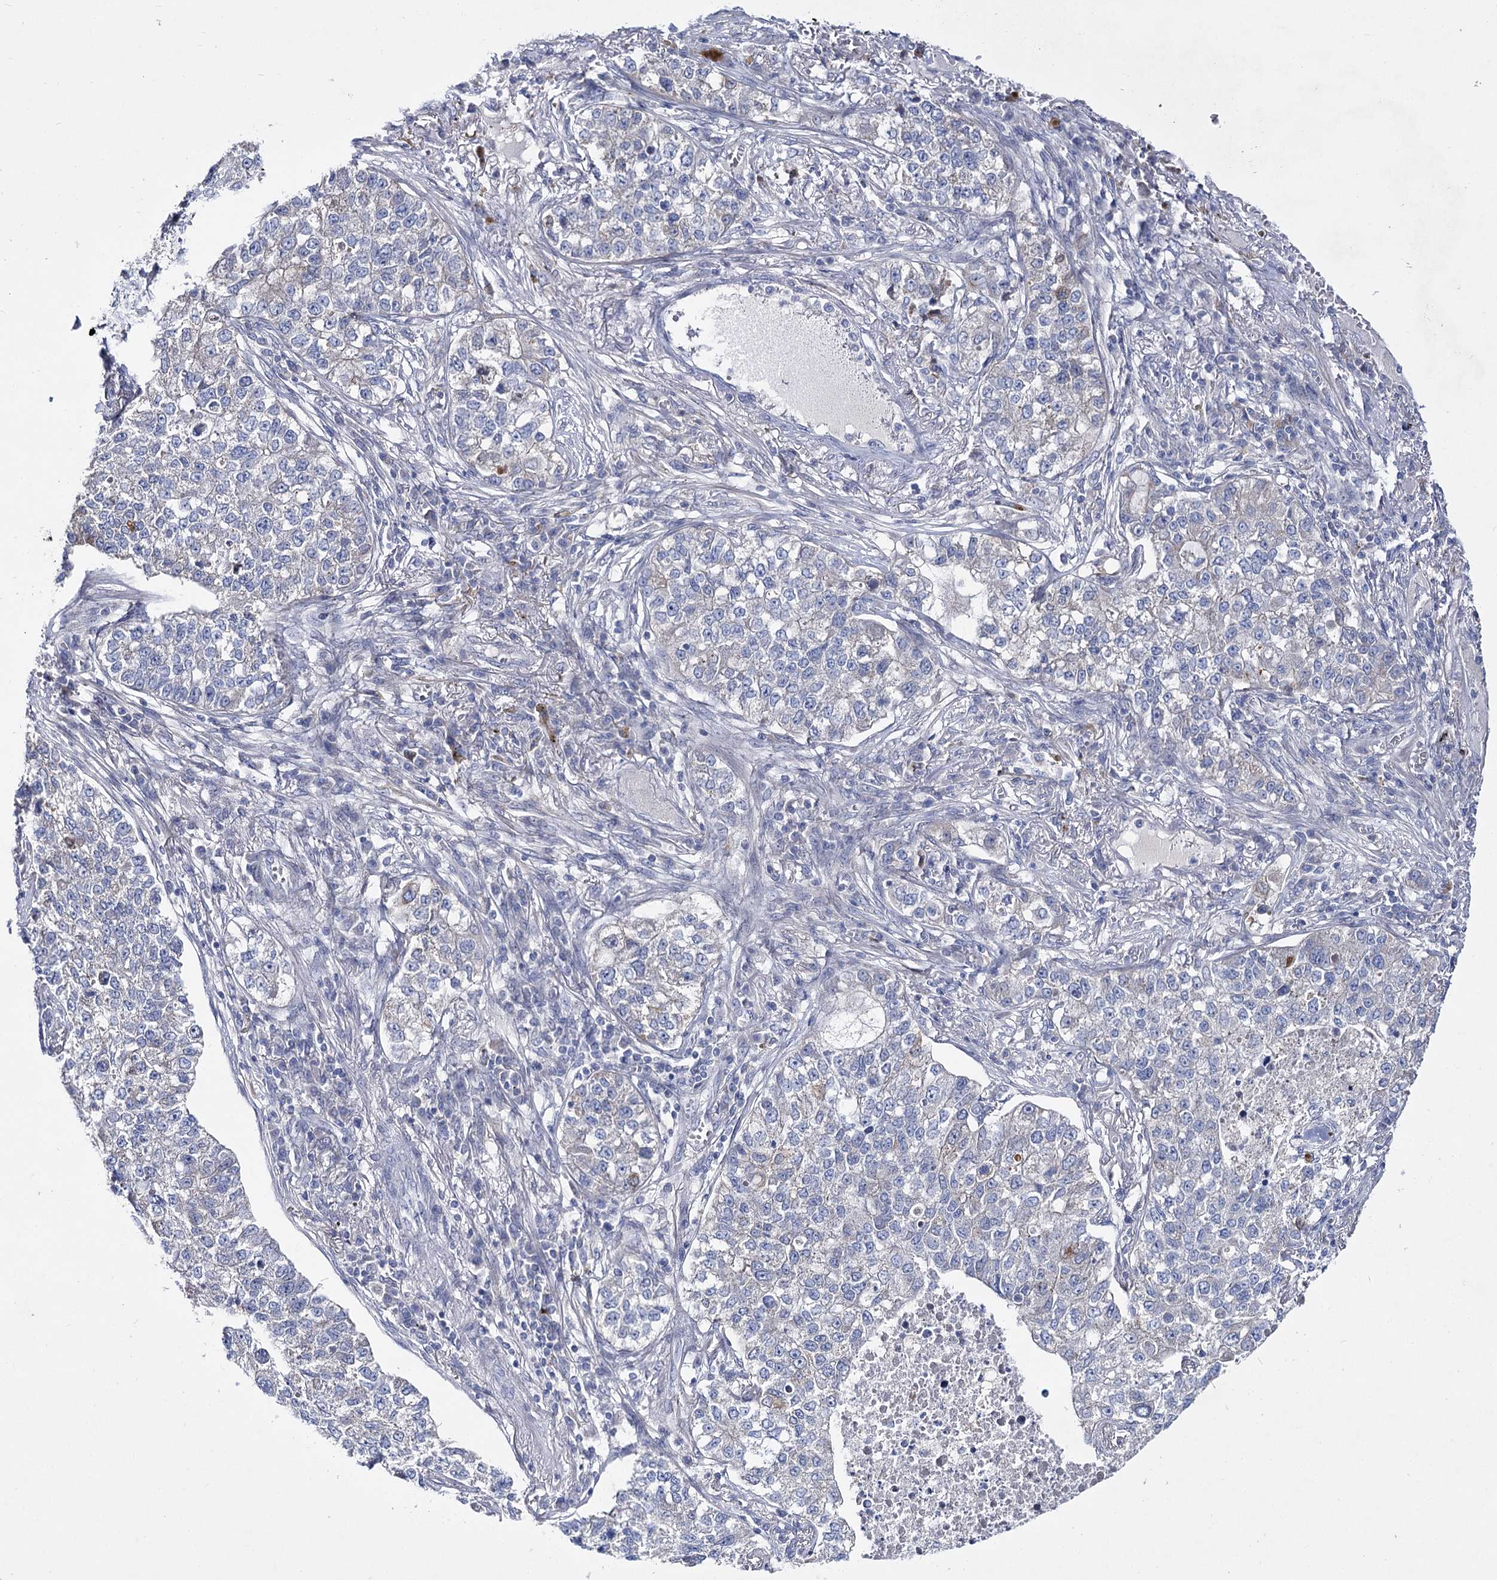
{"staining": {"intensity": "negative", "quantity": "none", "location": "none"}, "tissue": "lung cancer", "cell_type": "Tumor cells", "image_type": "cancer", "snomed": [{"axis": "morphology", "description": "Adenocarcinoma, NOS"}, {"axis": "topography", "description": "Lung"}], "caption": "The micrograph shows no significant positivity in tumor cells of lung adenocarcinoma.", "gene": "LRRC14B", "patient": {"sex": "male", "age": 49}}